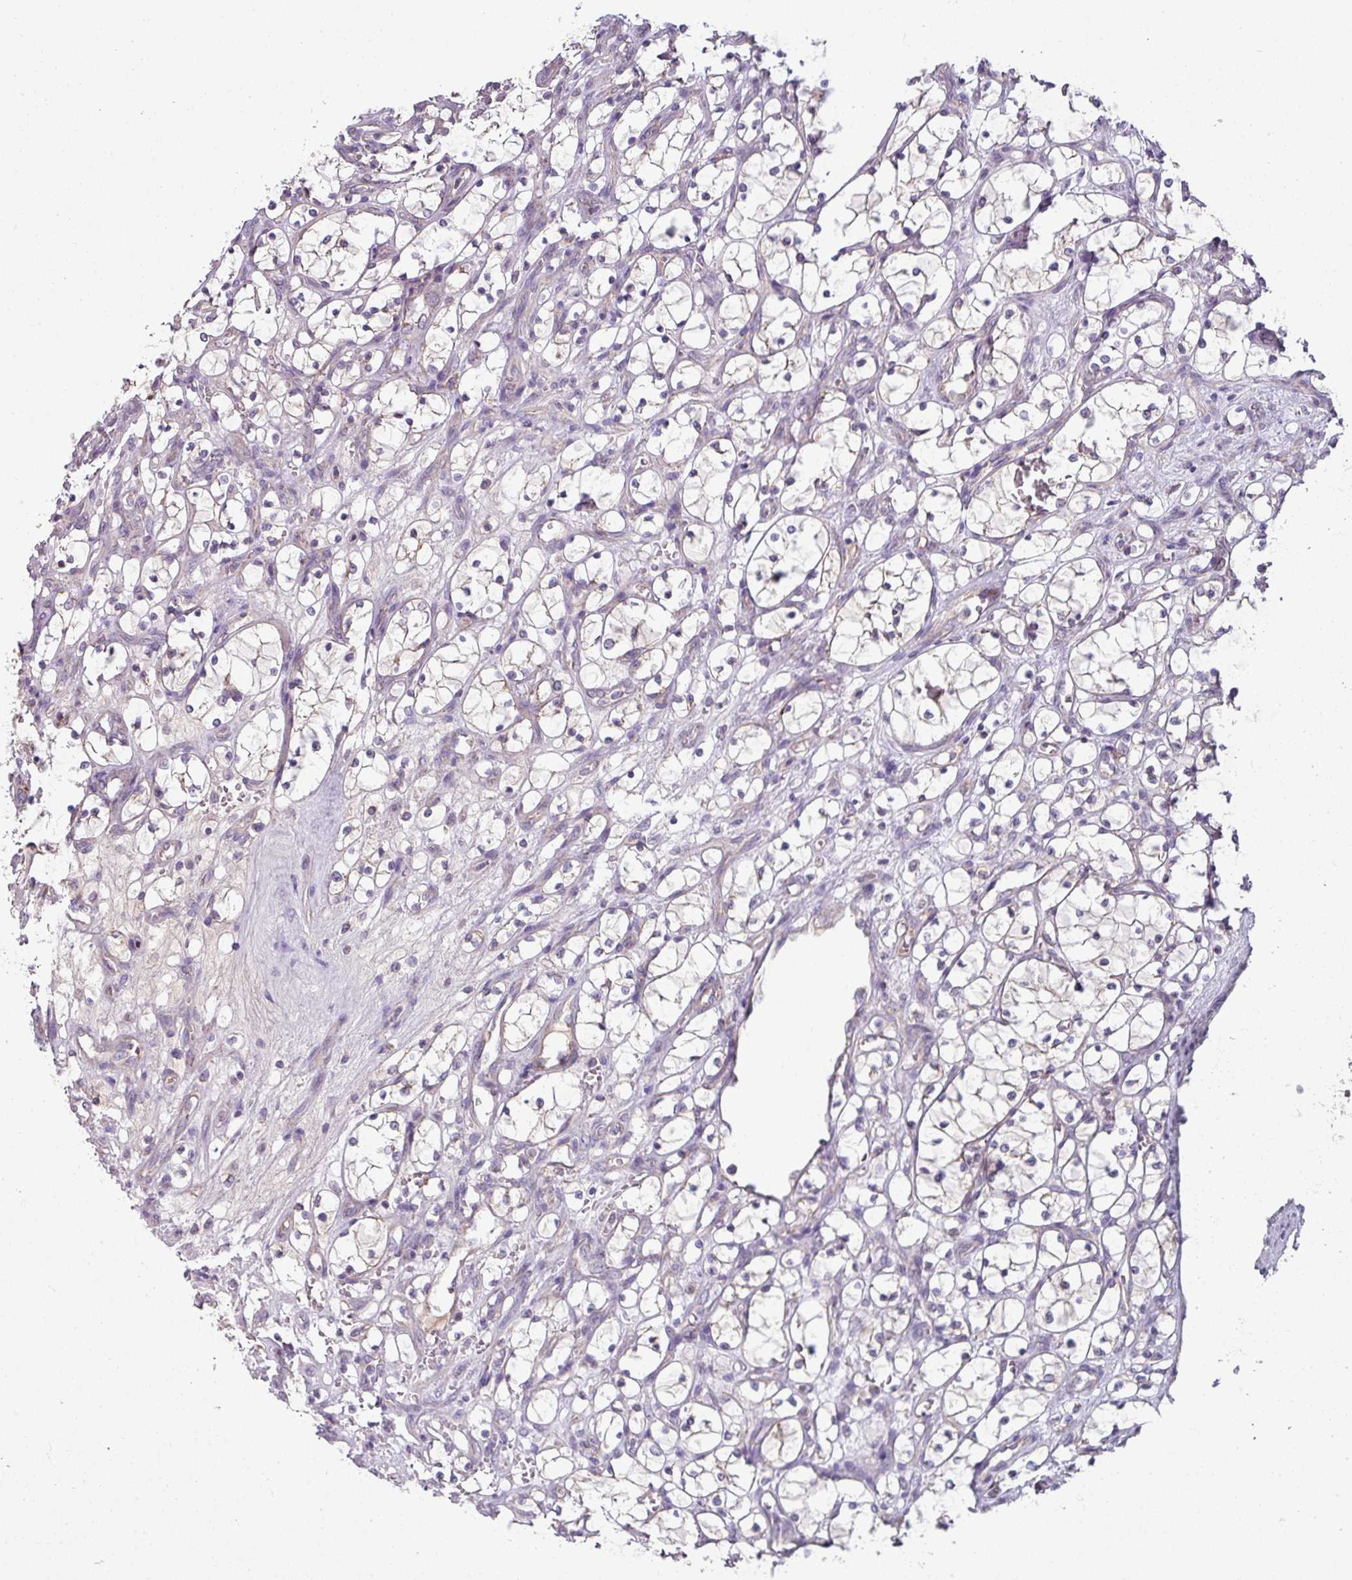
{"staining": {"intensity": "weak", "quantity": "<25%", "location": "cytoplasmic/membranous"}, "tissue": "renal cancer", "cell_type": "Tumor cells", "image_type": "cancer", "snomed": [{"axis": "morphology", "description": "Adenocarcinoma, NOS"}, {"axis": "topography", "description": "Kidney"}], "caption": "Photomicrograph shows no protein staining in tumor cells of renal adenocarcinoma tissue.", "gene": "LRRC9", "patient": {"sex": "female", "age": 69}}